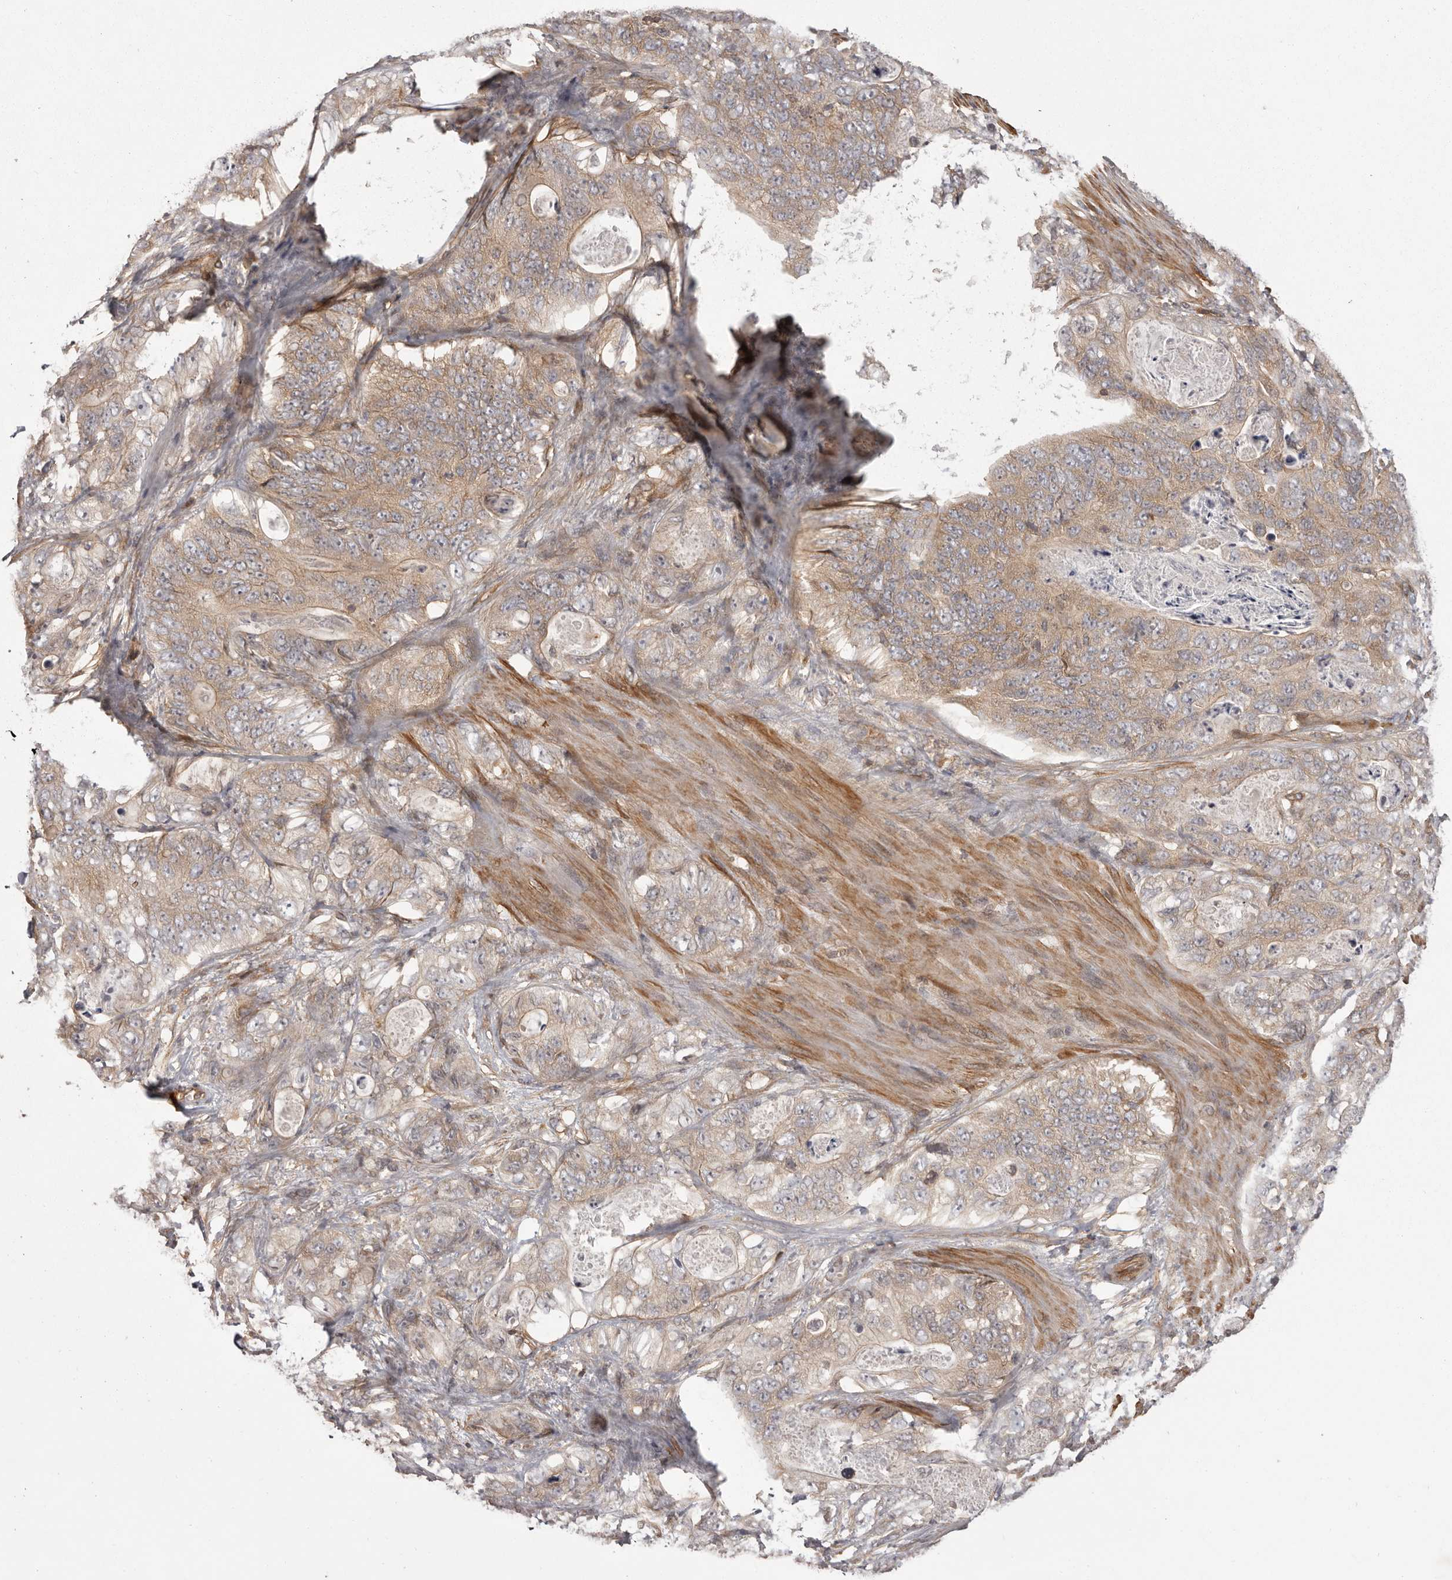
{"staining": {"intensity": "weak", "quantity": ">75%", "location": "cytoplasmic/membranous"}, "tissue": "stomach cancer", "cell_type": "Tumor cells", "image_type": "cancer", "snomed": [{"axis": "morphology", "description": "Normal tissue, NOS"}, {"axis": "morphology", "description": "Adenocarcinoma, NOS"}, {"axis": "topography", "description": "Stomach"}], "caption": "The micrograph displays staining of stomach cancer (adenocarcinoma), revealing weak cytoplasmic/membranous protein expression (brown color) within tumor cells.", "gene": "NFKBIA", "patient": {"sex": "female", "age": 89}}